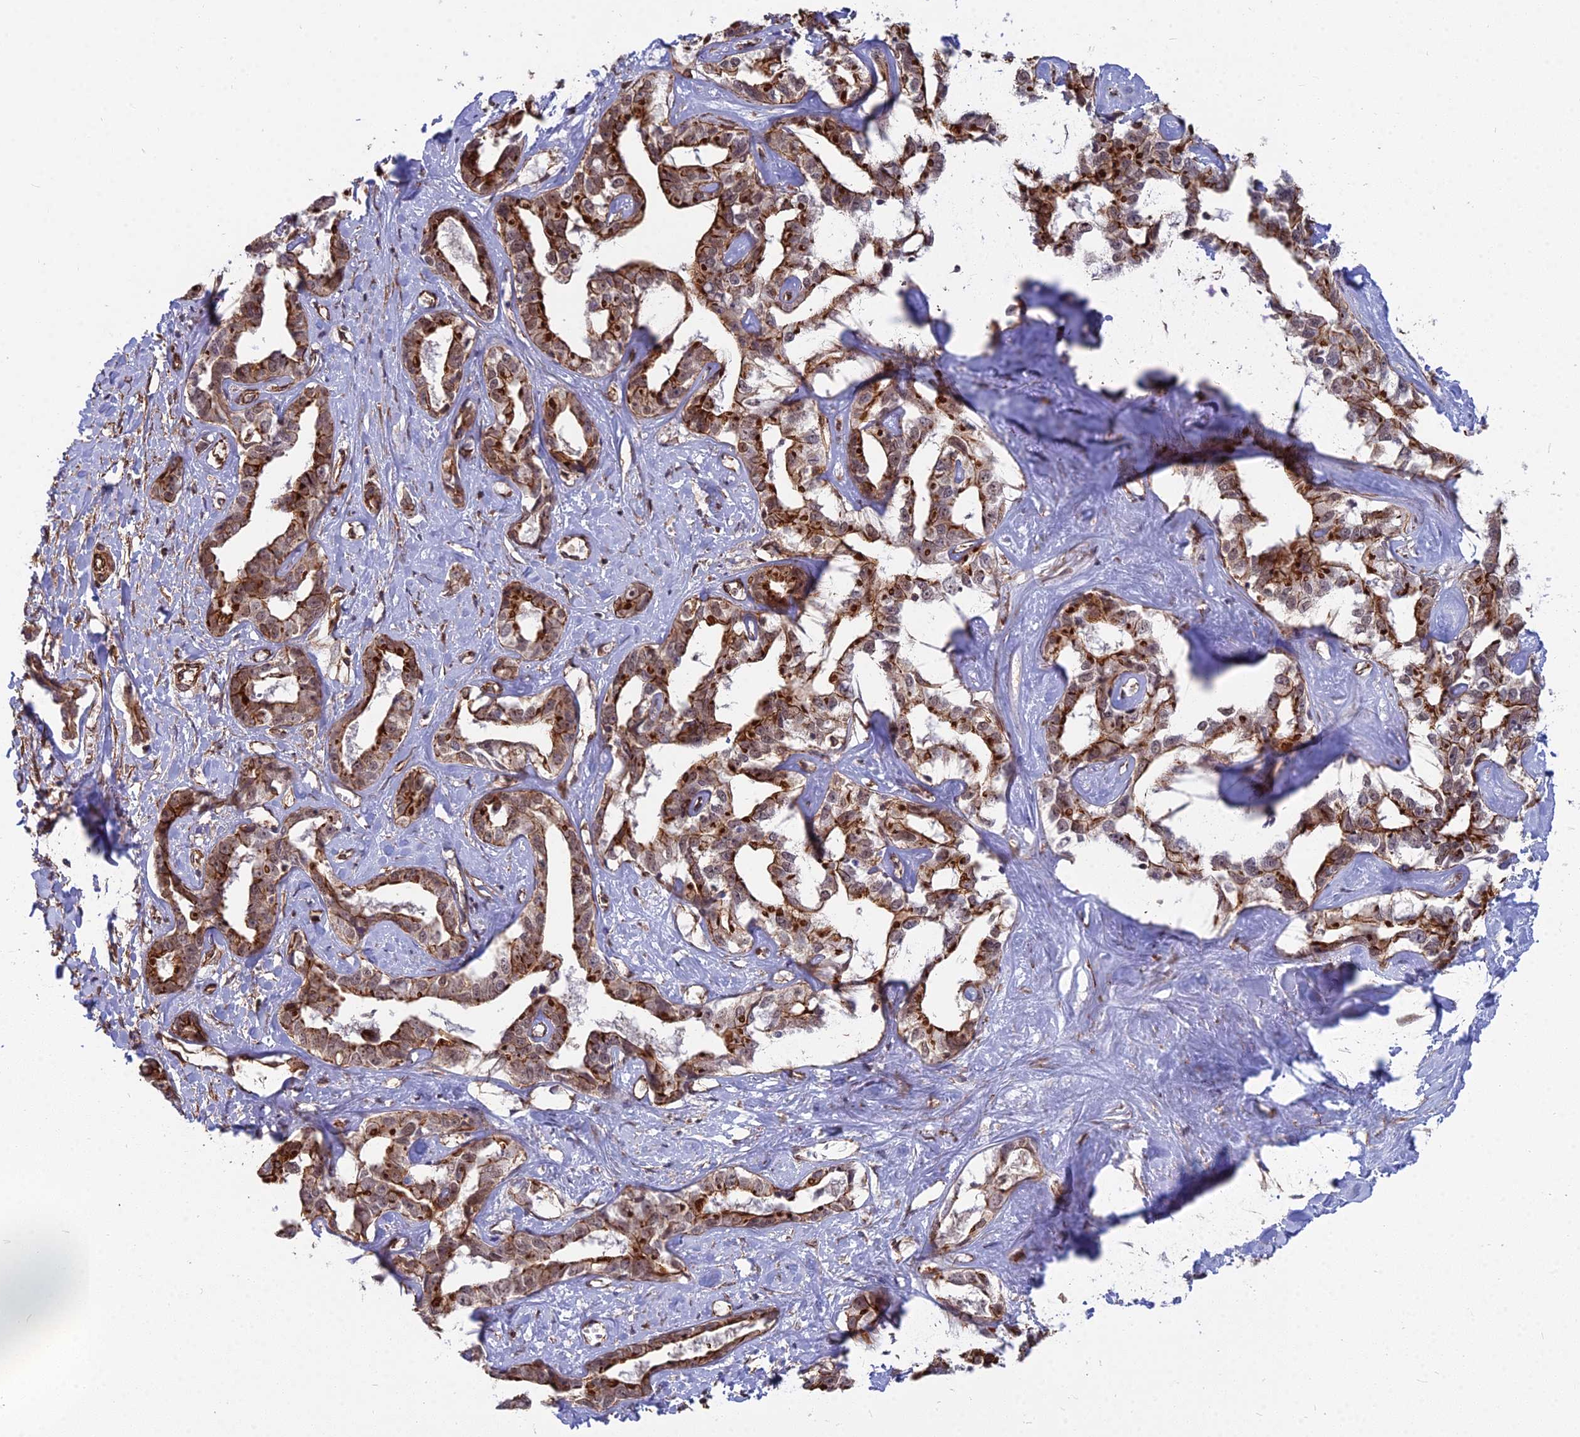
{"staining": {"intensity": "moderate", "quantity": ">75%", "location": "cytoplasmic/membranous,nuclear"}, "tissue": "liver cancer", "cell_type": "Tumor cells", "image_type": "cancer", "snomed": [{"axis": "morphology", "description": "Cholangiocarcinoma"}, {"axis": "topography", "description": "Liver"}], "caption": "A brown stain highlights moderate cytoplasmic/membranous and nuclear staining of a protein in human liver cancer (cholangiocarcinoma) tumor cells.", "gene": "YJU2", "patient": {"sex": "male", "age": 59}}